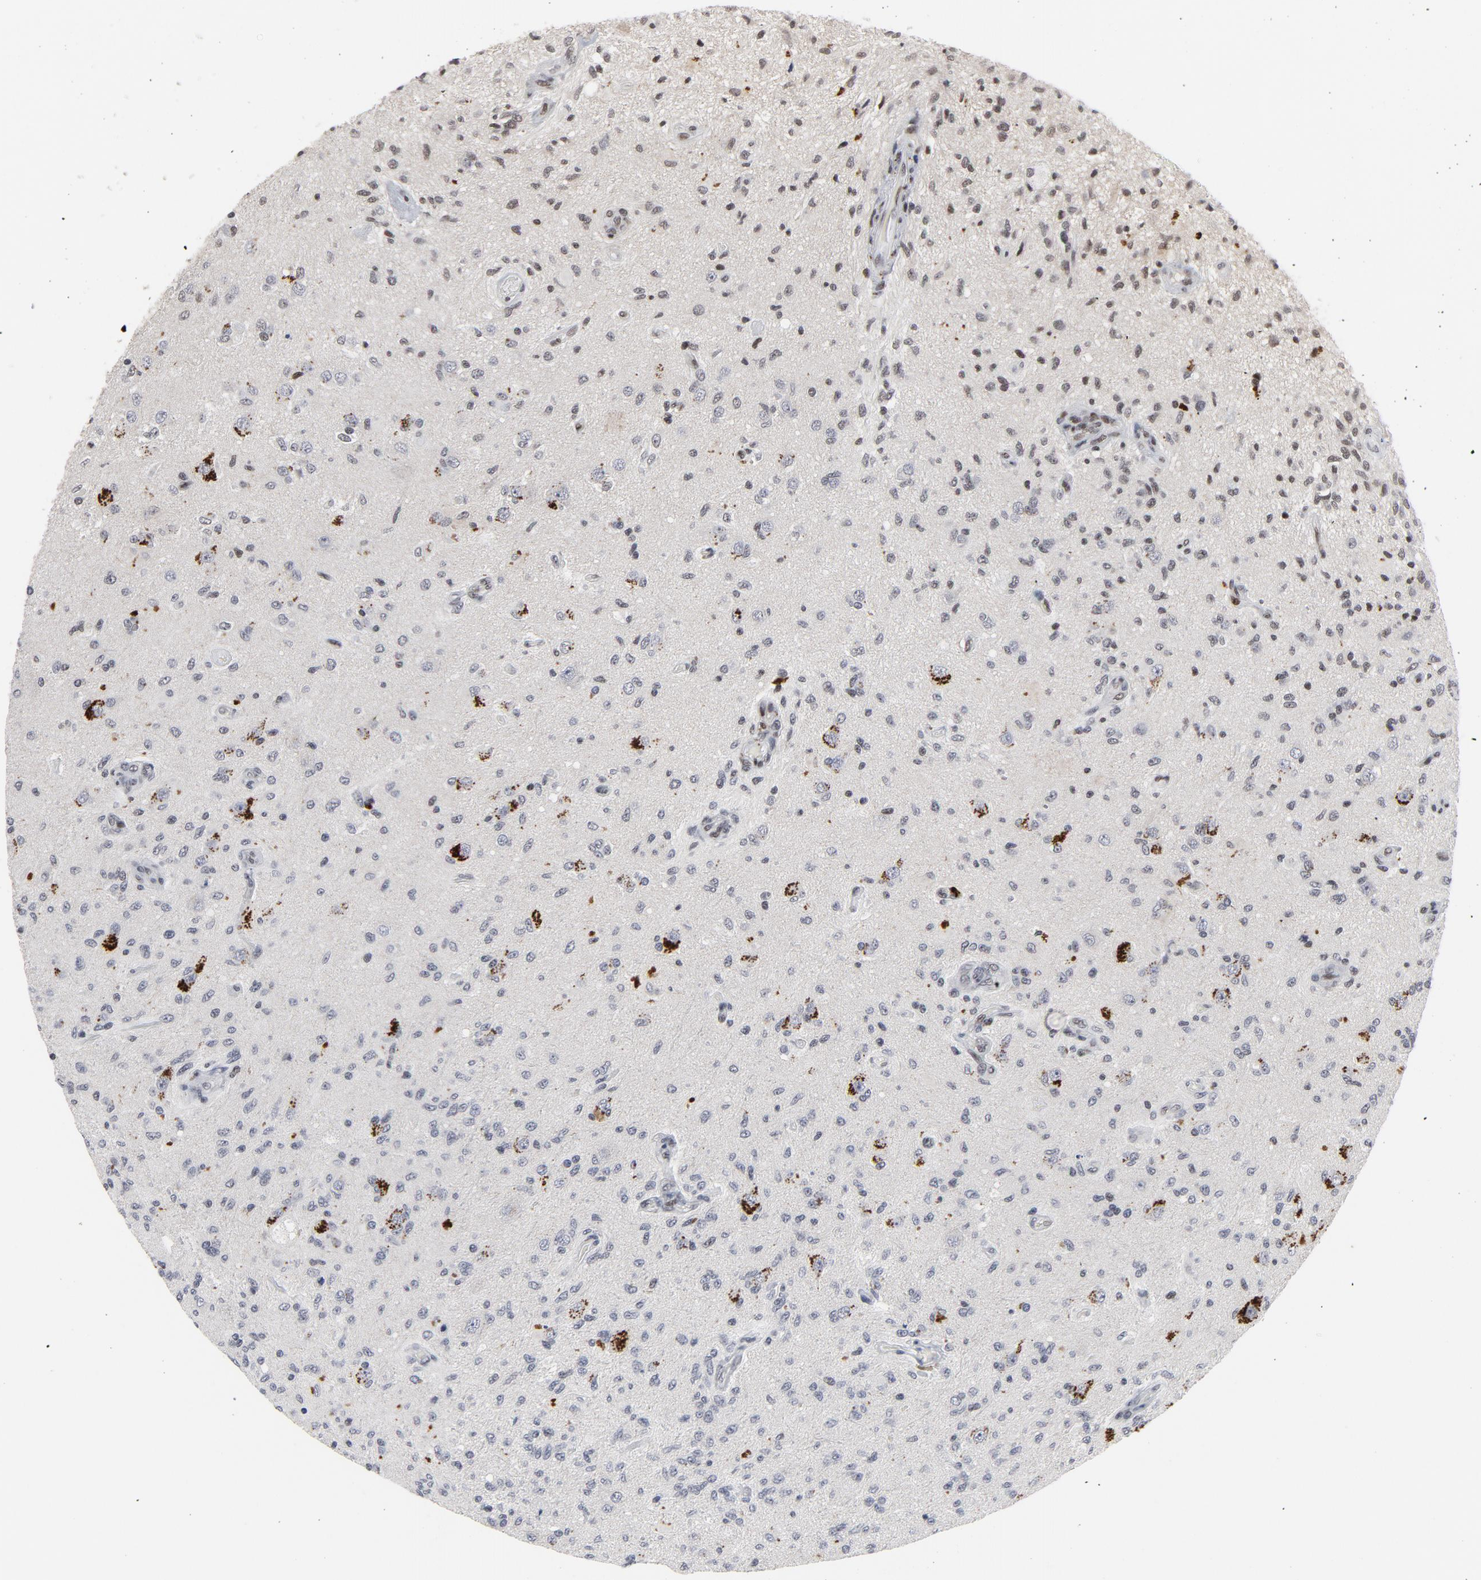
{"staining": {"intensity": "weak", "quantity": "25%-75%", "location": "nuclear"}, "tissue": "glioma", "cell_type": "Tumor cells", "image_type": "cancer", "snomed": [{"axis": "morphology", "description": "Normal tissue, NOS"}, {"axis": "morphology", "description": "Glioma, malignant, High grade"}, {"axis": "topography", "description": "Cerebral cortex"}], "caption": "Weak nuclear expression for a protein is appreciated in about 25%-75% of tumor cells of glioma using IHC.", "gene": "GABPA", "patient": {"sex": "male", "age": 77}}